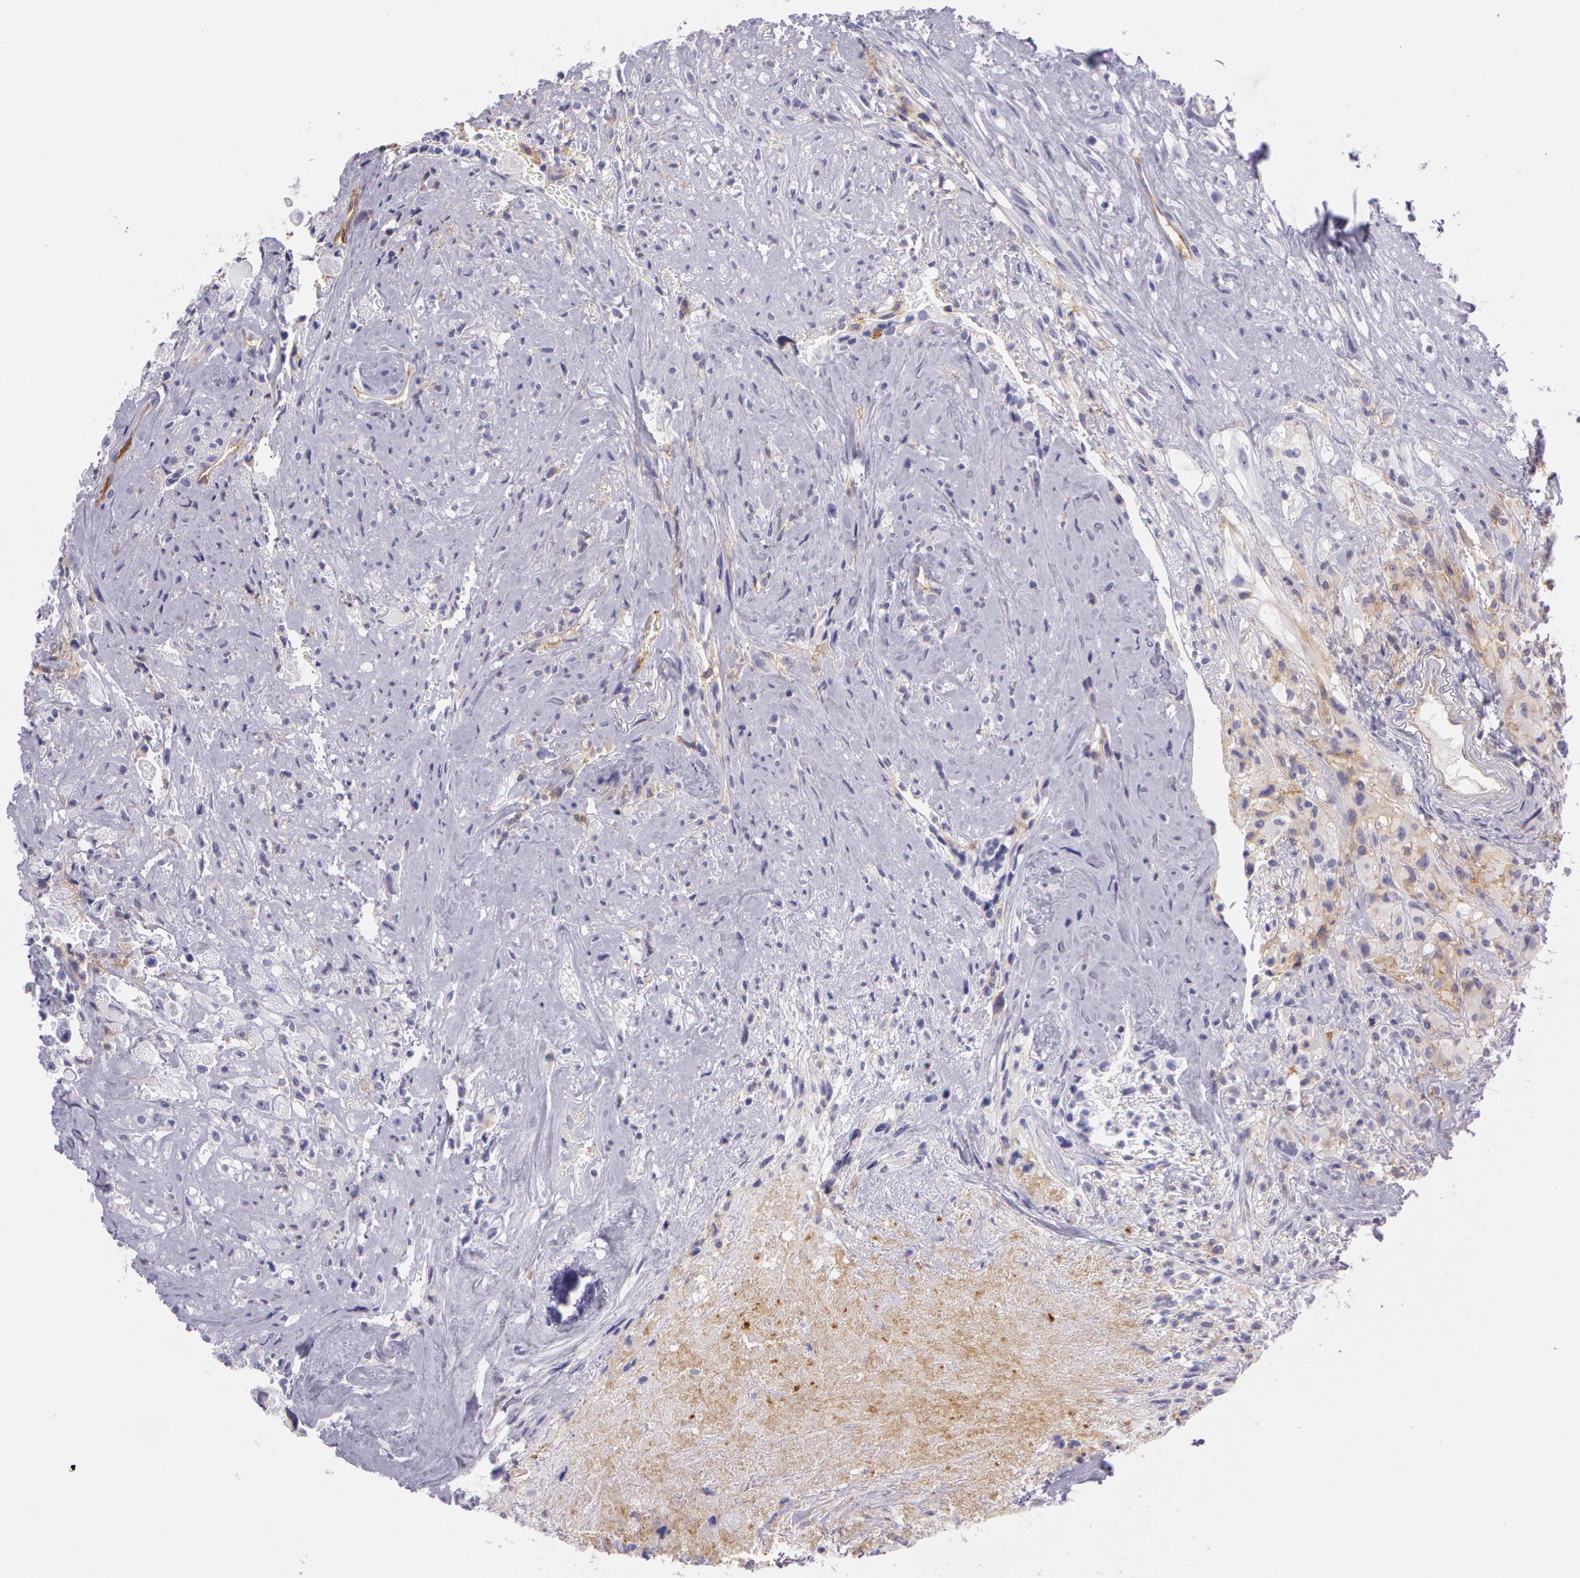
{"staining": {"intensity": "weak", "quantity": "<25%", "location": "cytoplasmic/membranous"}, "tissue": "glioma", "cell_type": "Tumor cells", "image_type": "cancer", "snomed": [{"axis": "morphology", "description": "Glioma, malignant, High grade"}, {"axis": "topography", "description": "Brain"}], "caption": "High magnification brightfield microscopy of malignant glioma (high-grade) stained with DAB (brown) and counterstained with hematoxylin (blue): tumor cells show no significant expression. (DAB (3,3'-diaminobenzidine) IHC, high magnification).", "gene": "LY75", "patient": {"sex": "male", "age": 48}}